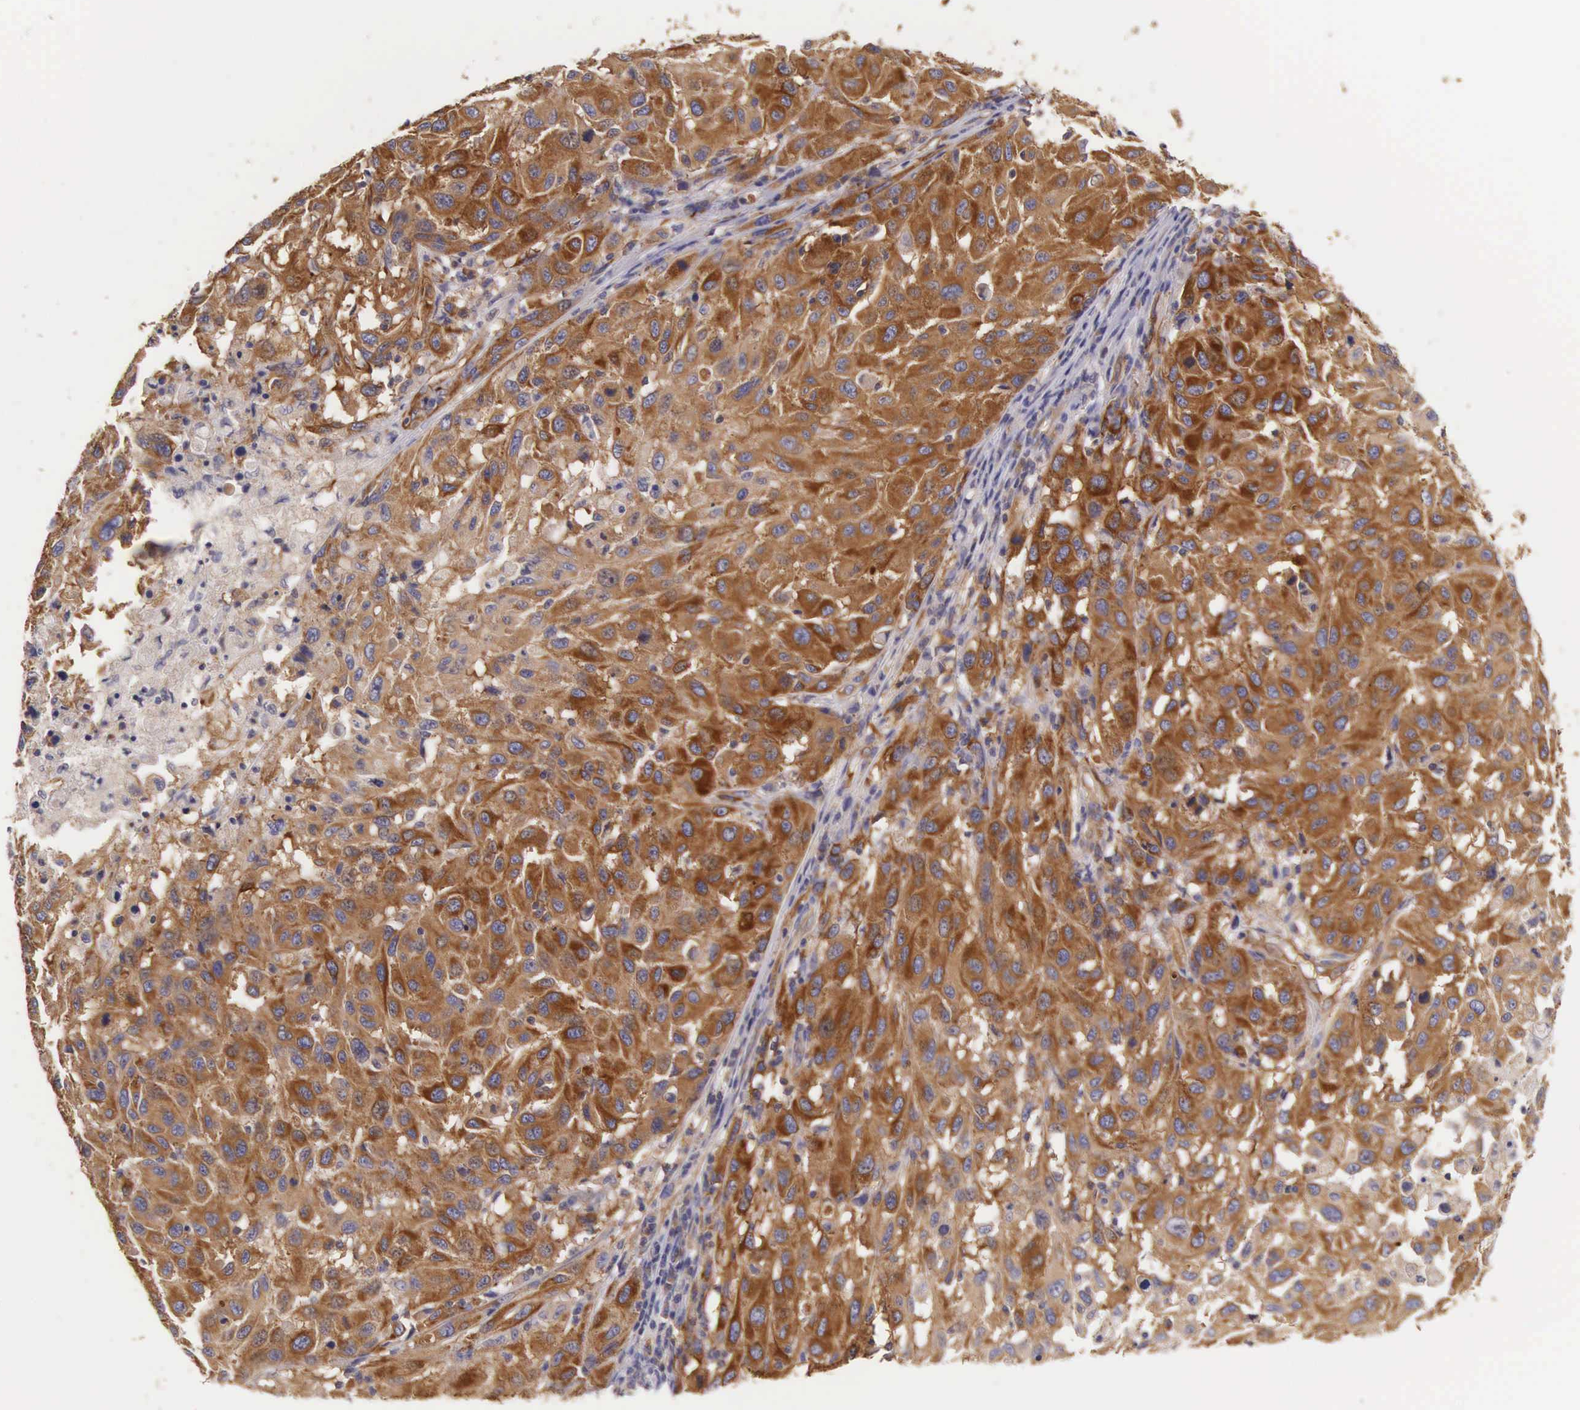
{"staining": {"intensity": "strong", "quantity": ">75%", "location": "cytoplasmic/membranous"}, "tissue": "melanoma", "cell_type": "Tumor cells", "image_type": "cancer", "snomed": [{"axis": "morphology", "description": "Malignant melanoma, NOS"}, {"axis": "topography", "description": "Skin"}], "caption": "Malignant melanoma tissue demonstrates strong cytoplasmic/membranous staining in about >75% of tumor cells, visualized by immunohistochemistry.", "gene": "OSBPL3", "patient": {"sex": "female", "age": 77}}